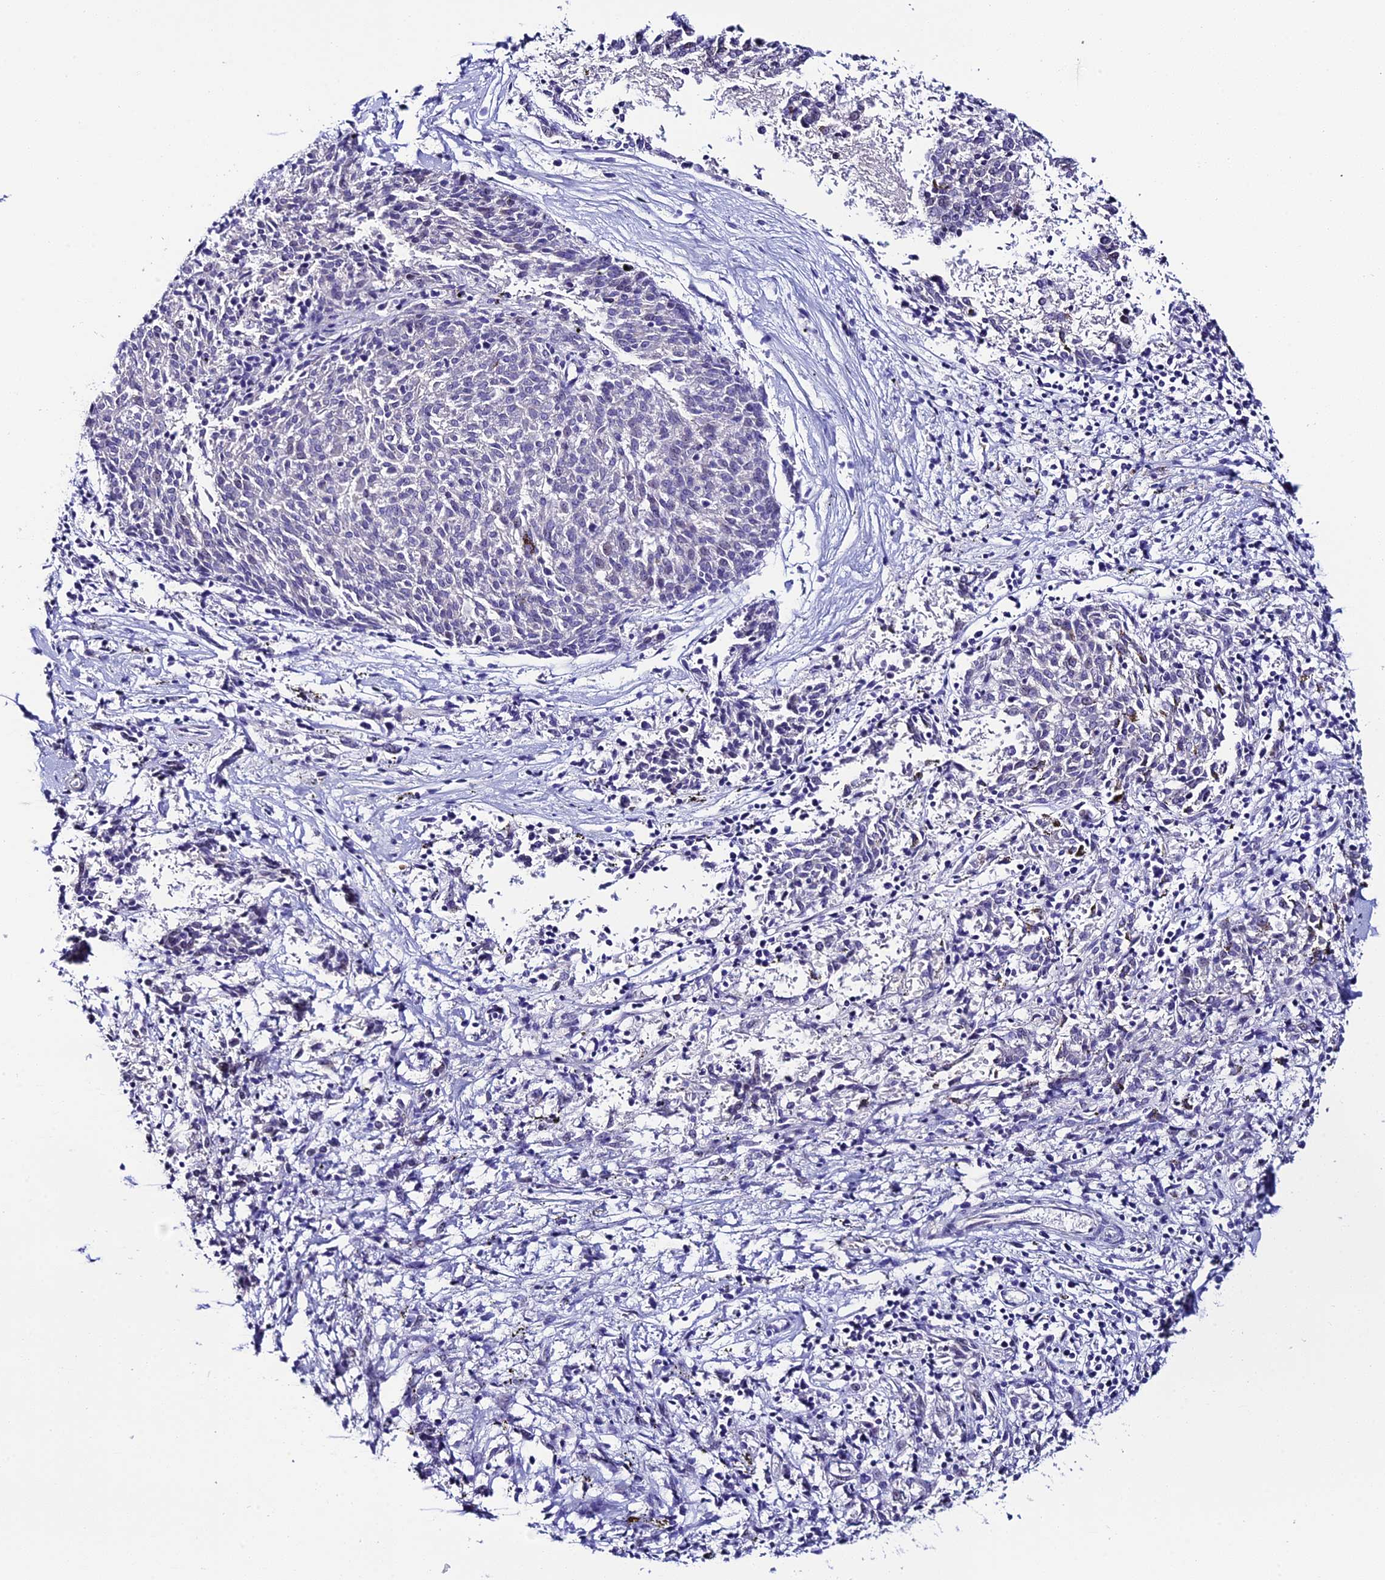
{"staining": {"intensity": "negative", "quantity": "none", "location": "none"}, "tissue": "melanoma", "cell_type": "Tumor cells", "image_type": "cancer", "snomed": [{"axis": "morphology", "description": "Malignant melanoma, NOS"}, {"axis": "topography", "description": "Skin"}], "caption": "This is an immunohistochemistry (IHC) image of human melanoma. There is no staining in tumor cells.", "gene": "RASGEF1B", "patient": {"sex": "female", "age": 72}}